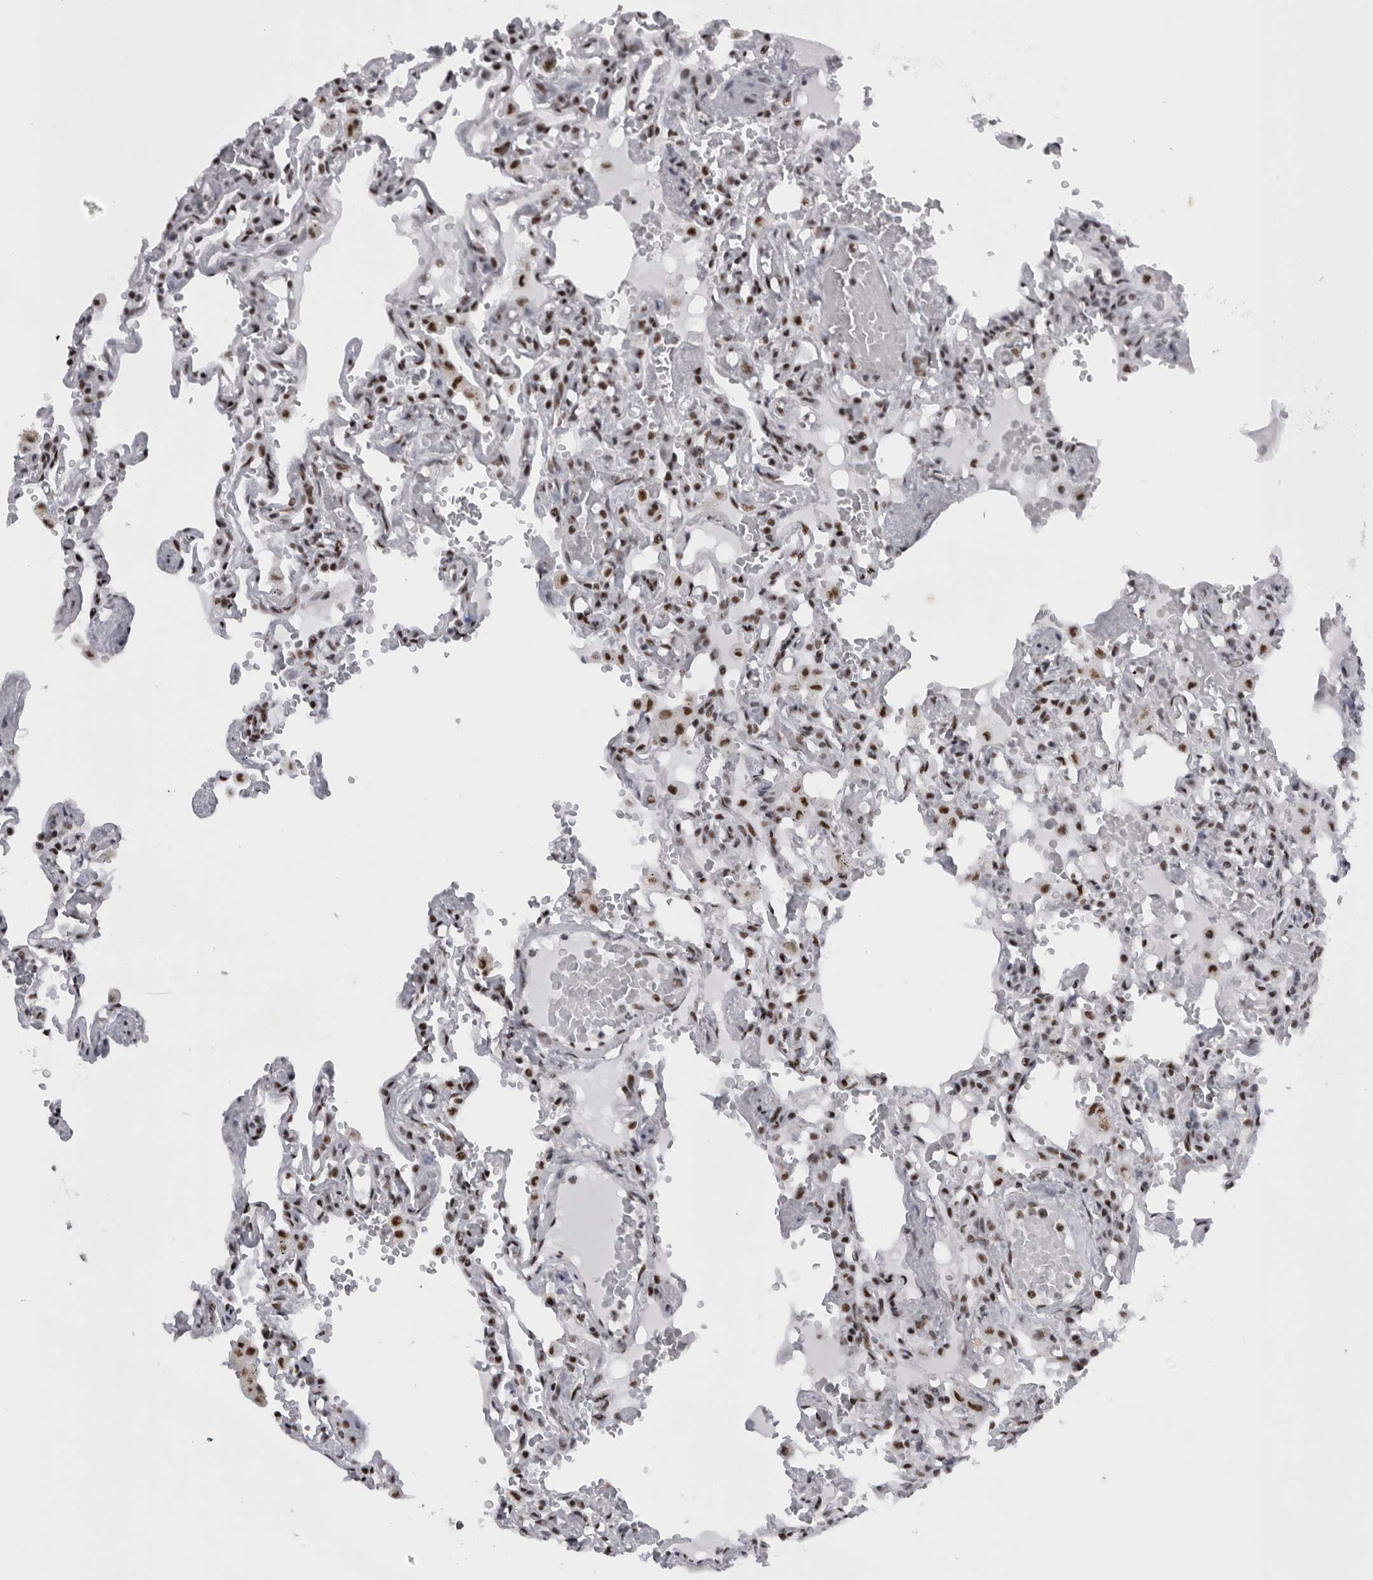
{"staining": {"intensity": "moderate", "quantity": "25%-75%", "location": "nuclear"}, "tissue": "lung", "cell_type": "Alveolar cells", "image_type": "normal", "snomed": [{"axis": "morphology", "description": "Normal tissue, NOS"}, {"axis": "topography", "description": "Lung"}], "caption": "Alveolar cells display moderate nuclear staining in approximately 25%-75% of cells in normal lung. (Stains: DAB in brown, nuclei in blue, Microscopy: brightfield microscopy at high magnification).", "gene": "CDK11A", "patient": {"sex": "male", "age": 21}}